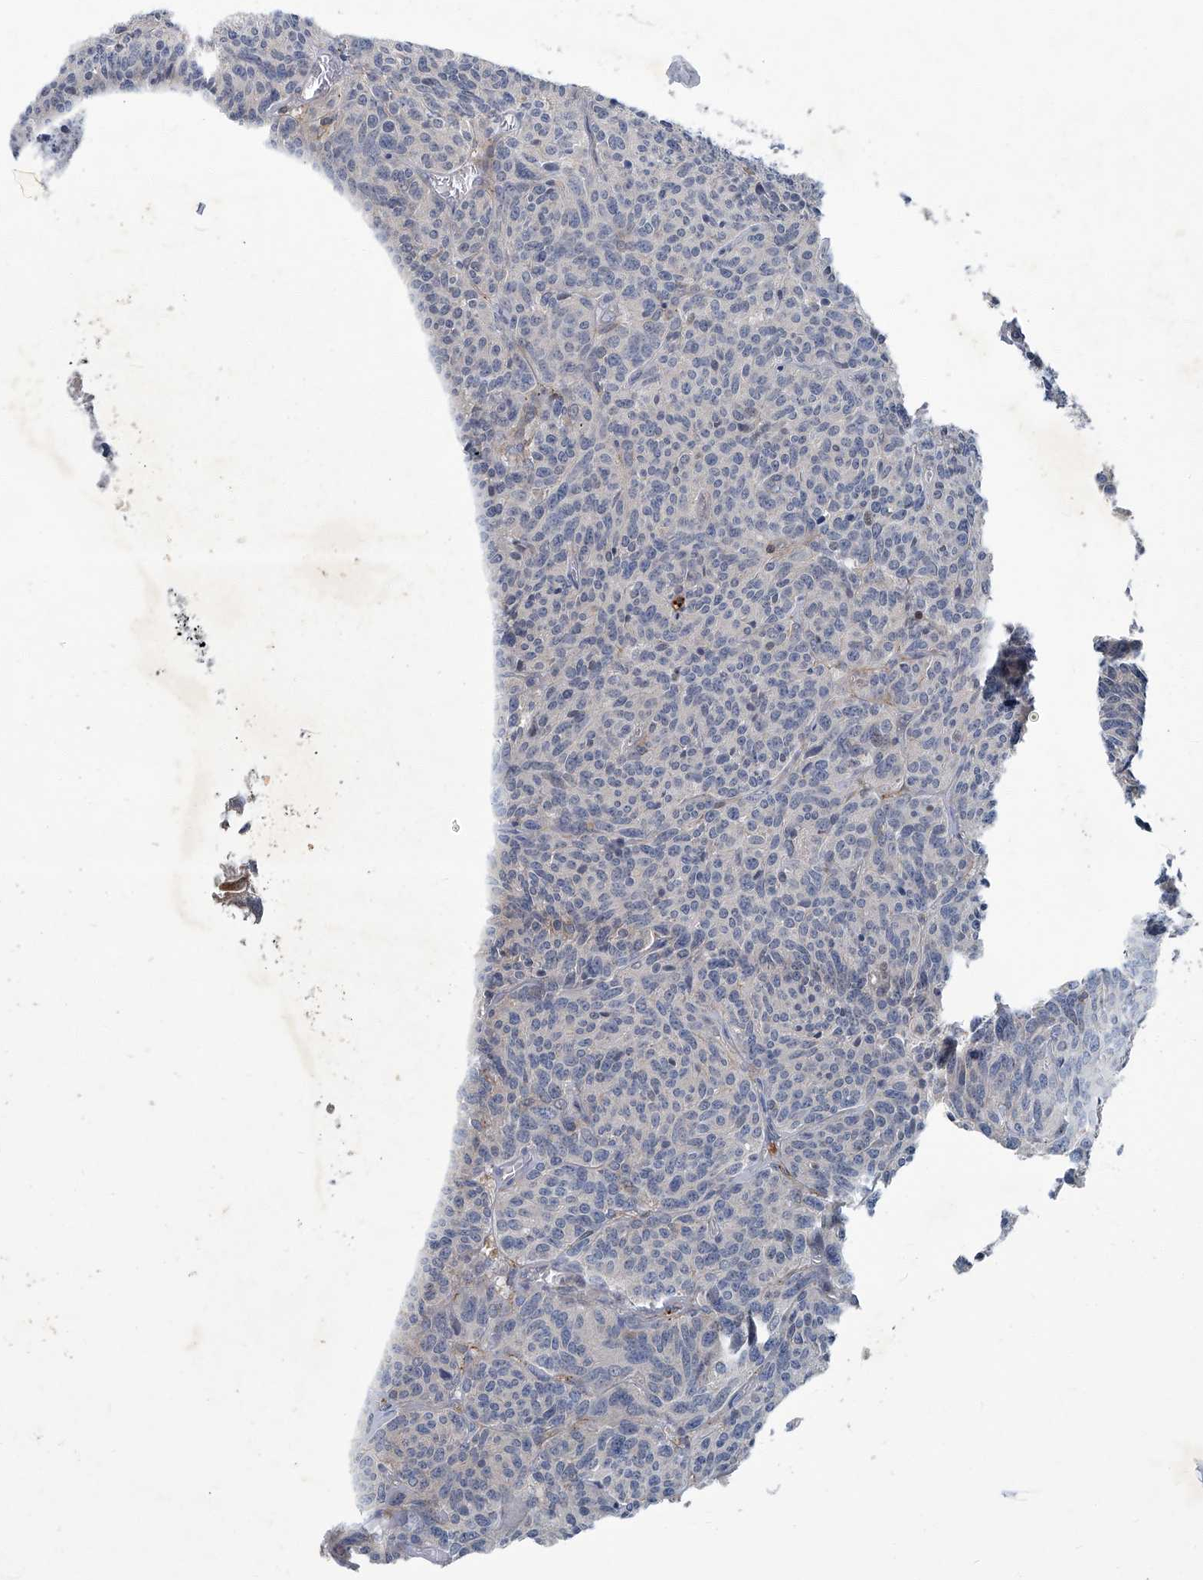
{"staining": {"intensity": "negative", "quantity": "none", "location": "none"}, "tissue": "carcinoid", "cell_type": "Tumor cells", "image_type": "cancer", "snomed": [{"axis": "morphology", "description": "Carcinoid, malignant, NOS"}, {"axis": "topography", "description": "Lung"}], "caption": "There is no significant positivity in tumor cells of carcinoid. (DAB immunohistochemistry (IHC) visualized using brightfield microscopy, high magnification).", "gene": "AKNAD1", "patient": {"sex": "female", "age": 46}}